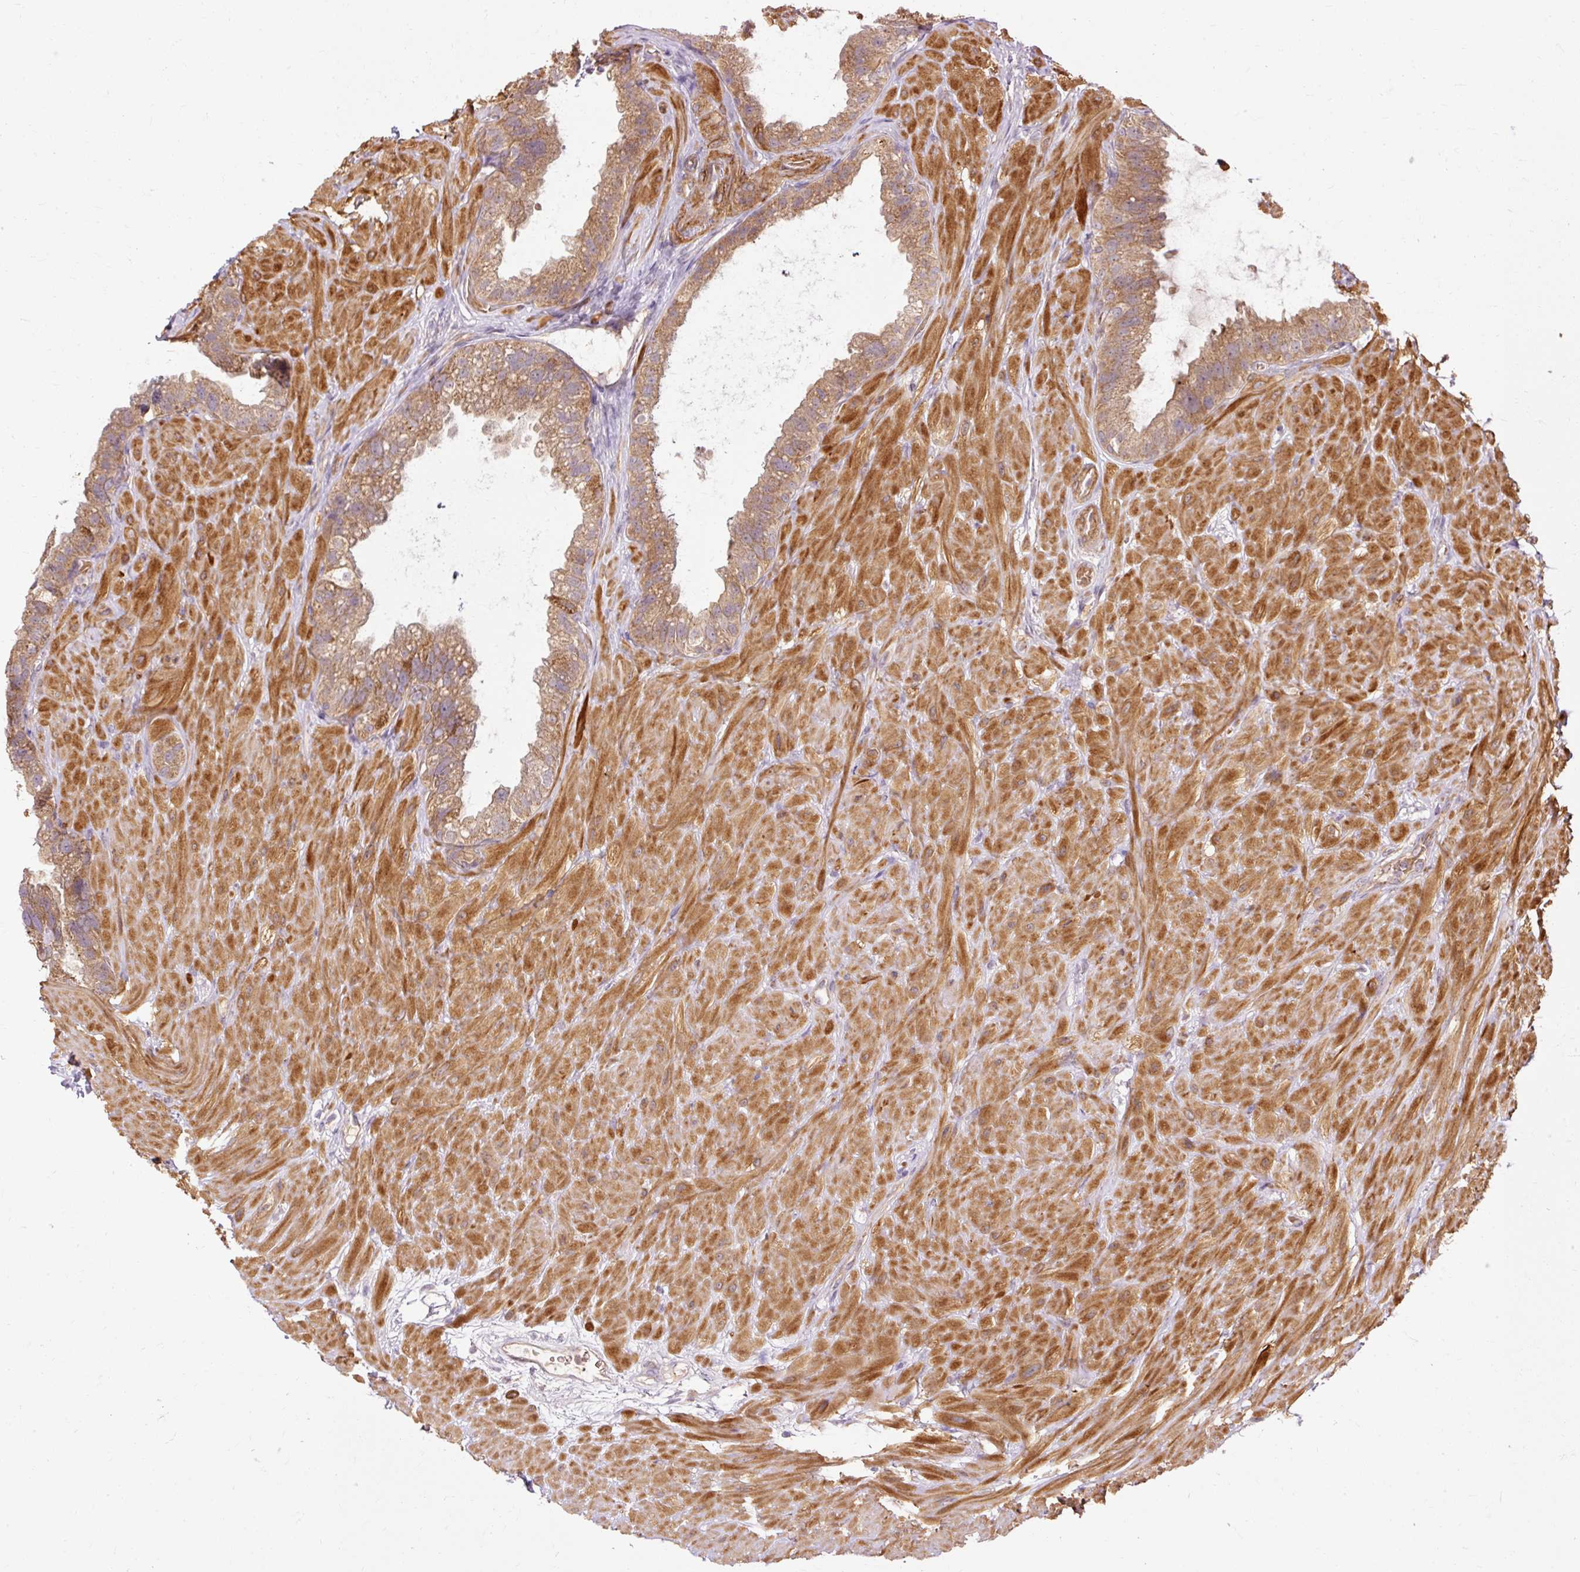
{"staining": {"intensity": "moderate", "quantity": ">75%", "location": "cytoplasmic/membranous"}, "tissue": "seminal vesicle", "cell_type": "Glandular cells", "image_type": "normal", "snomed": [{"axis": "morphology", "description": "Normal tissue, NOS"}, {"axis": "topography", "description": "Seminal veicle"}, {"axis": "topography", "description": "Peripheral nerve tissue"}], "caption": "Human seminal vesicle stained with a brown dye displays moderate cytoplasmic/membranous positive staining in about >75% of glandular cells.", "gene": "RIPOR3", "patient": {"sex": "male", "age": 76}}